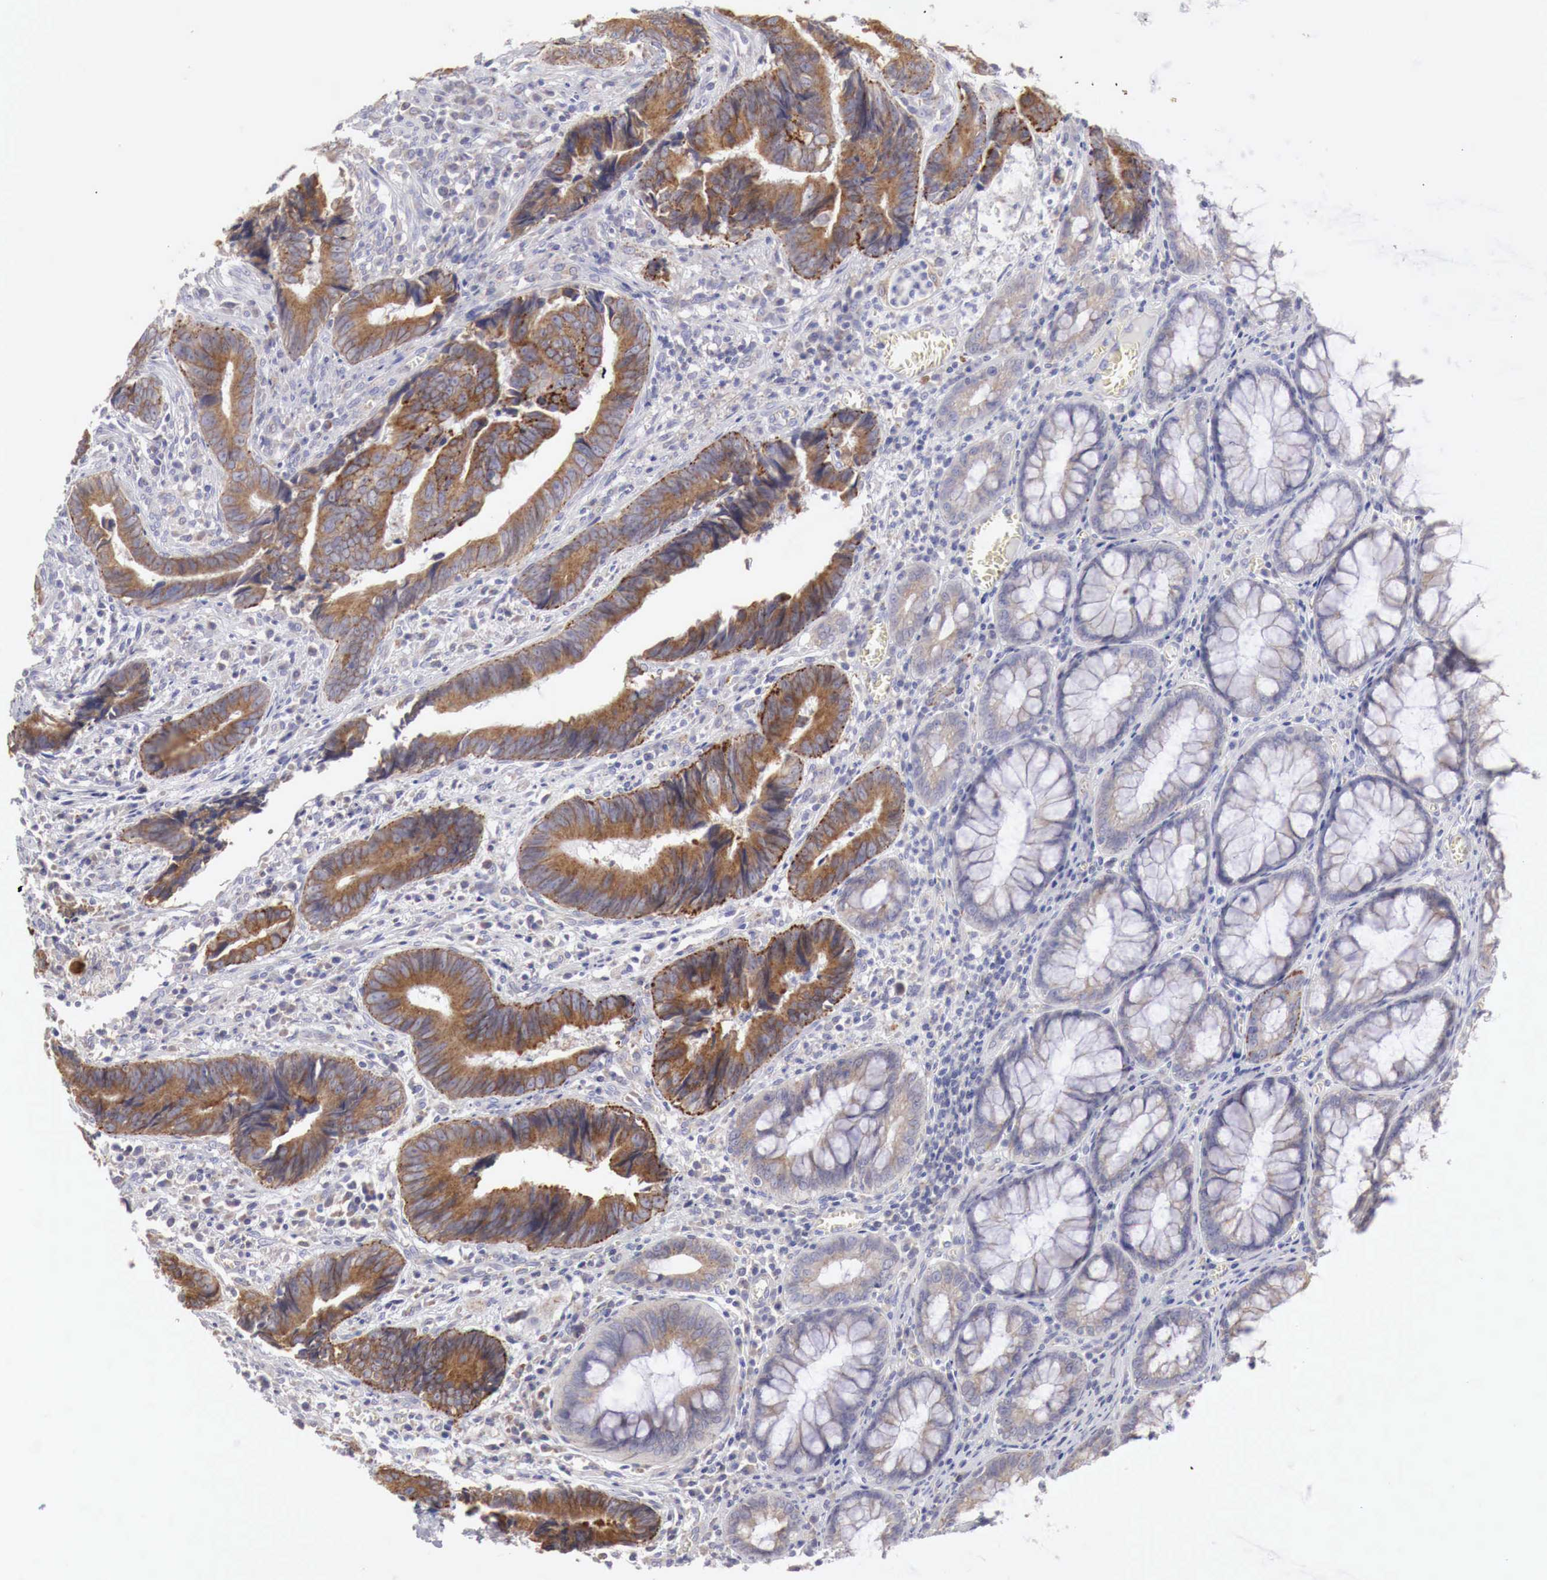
{"staining": {"intensity": "moderate", "quantity": ">75%", "location": "cytoplasmic/membranous"}, "tissue": "colorectal cancer", "cell_type": "Tumor cells", "image_type": "cancer", "snomed": [{"axis": "morphology", "description": "Adenocarcinoma, NOS"}, {"axis": "topography", "description": "Rectum"}], "caption": "Immunohistochemical staining of colorectal adenocarcinoma displays moderate cytoplasmic/membranous protein positivity in approximately >75% of tumor cells.", "gene": "NSDHL", "patient": {"sex": "female", "age": 98}}